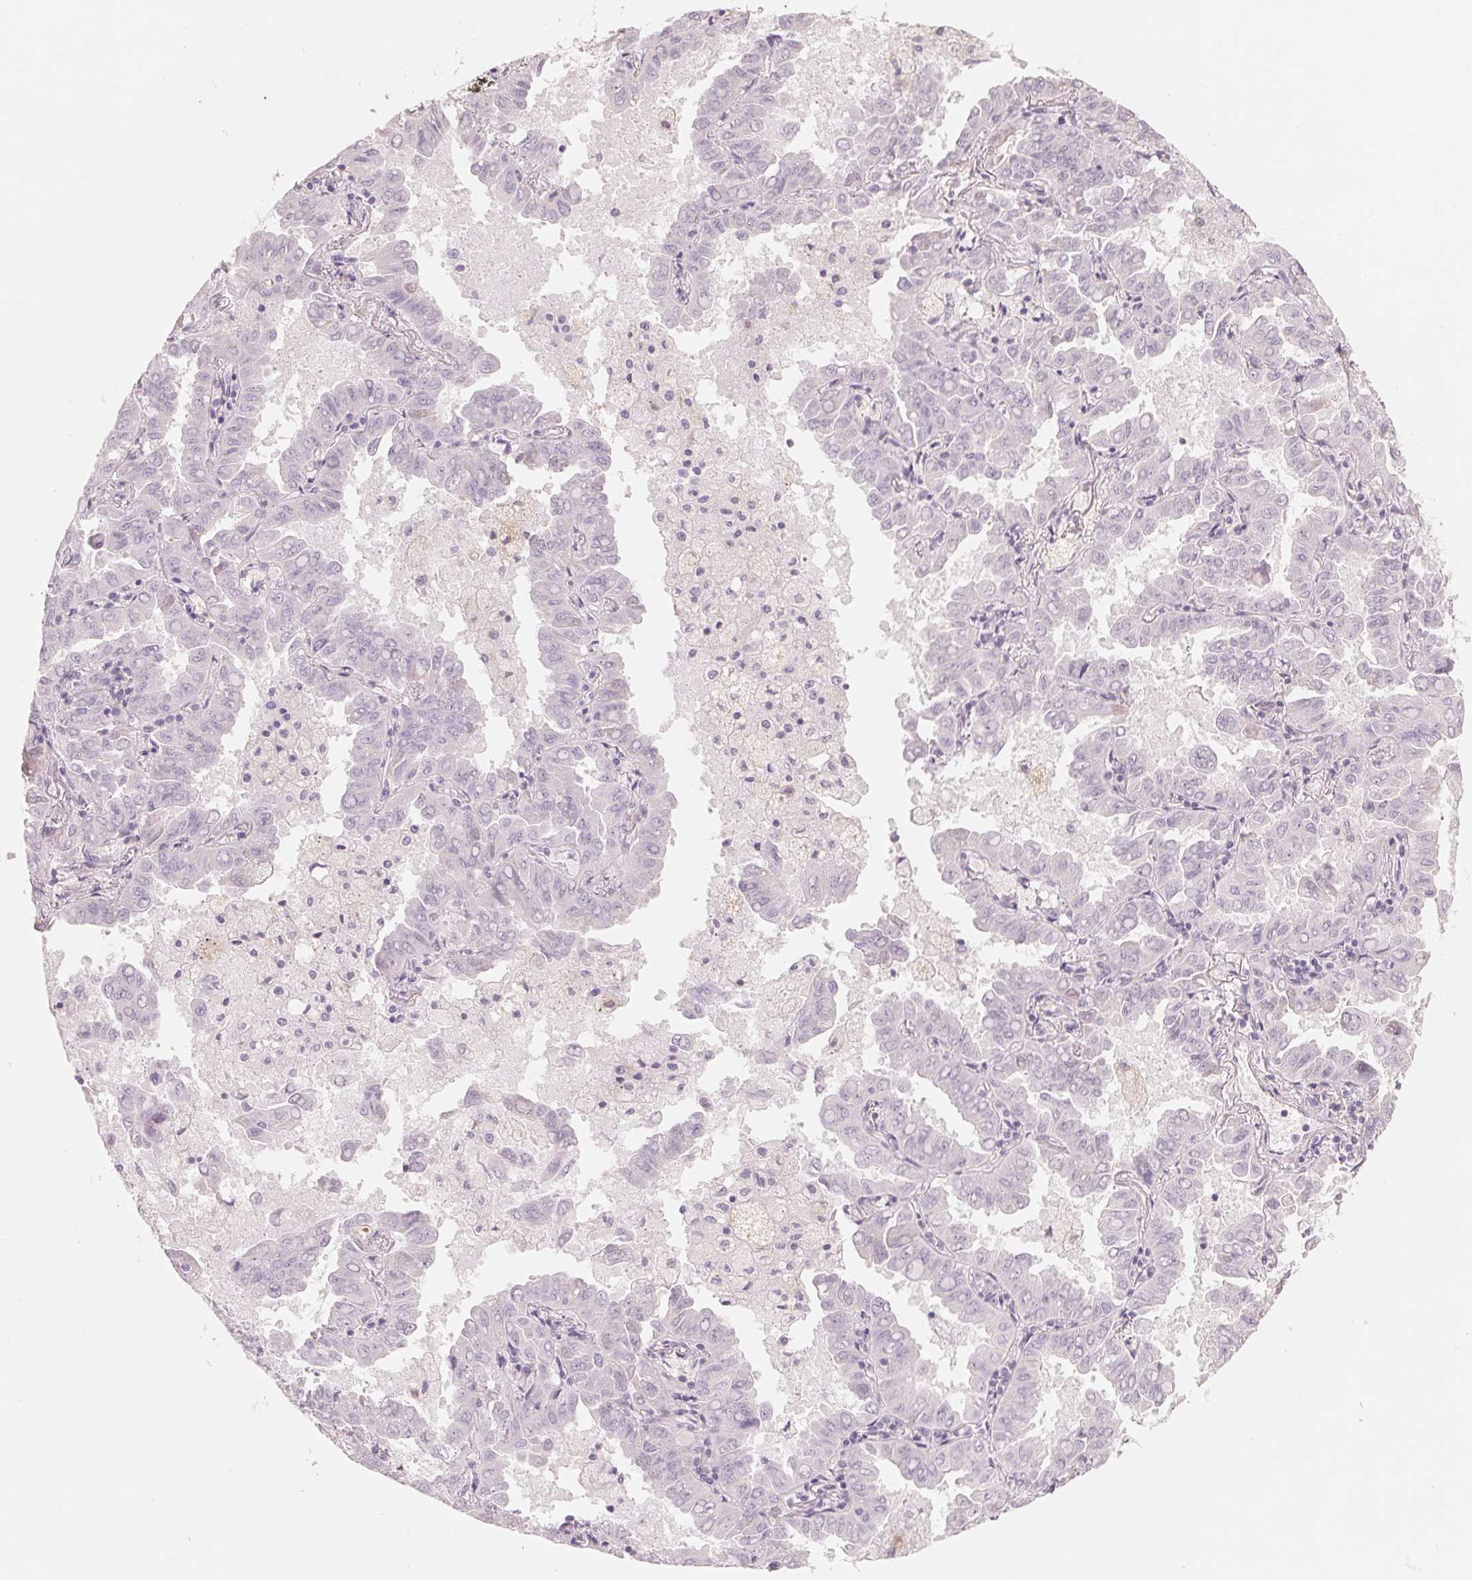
{"staining": {"intensity": "negative", "quantity": "none", "location": "none"}, "tissue": "lung cancer", "cell_type": "Tumor cells", "image_type": "cancer", "snomed": [{"axis": "morphology", "description": "Adenocarcinoma, NOS"}, {"axis": "topography", "description": "Lung"}], "caption": "Tumor cells show no significant expression in lung adenocarcinoma.", "gene": "CFHR2", "patient": {"sex": "male", "age": 64}}